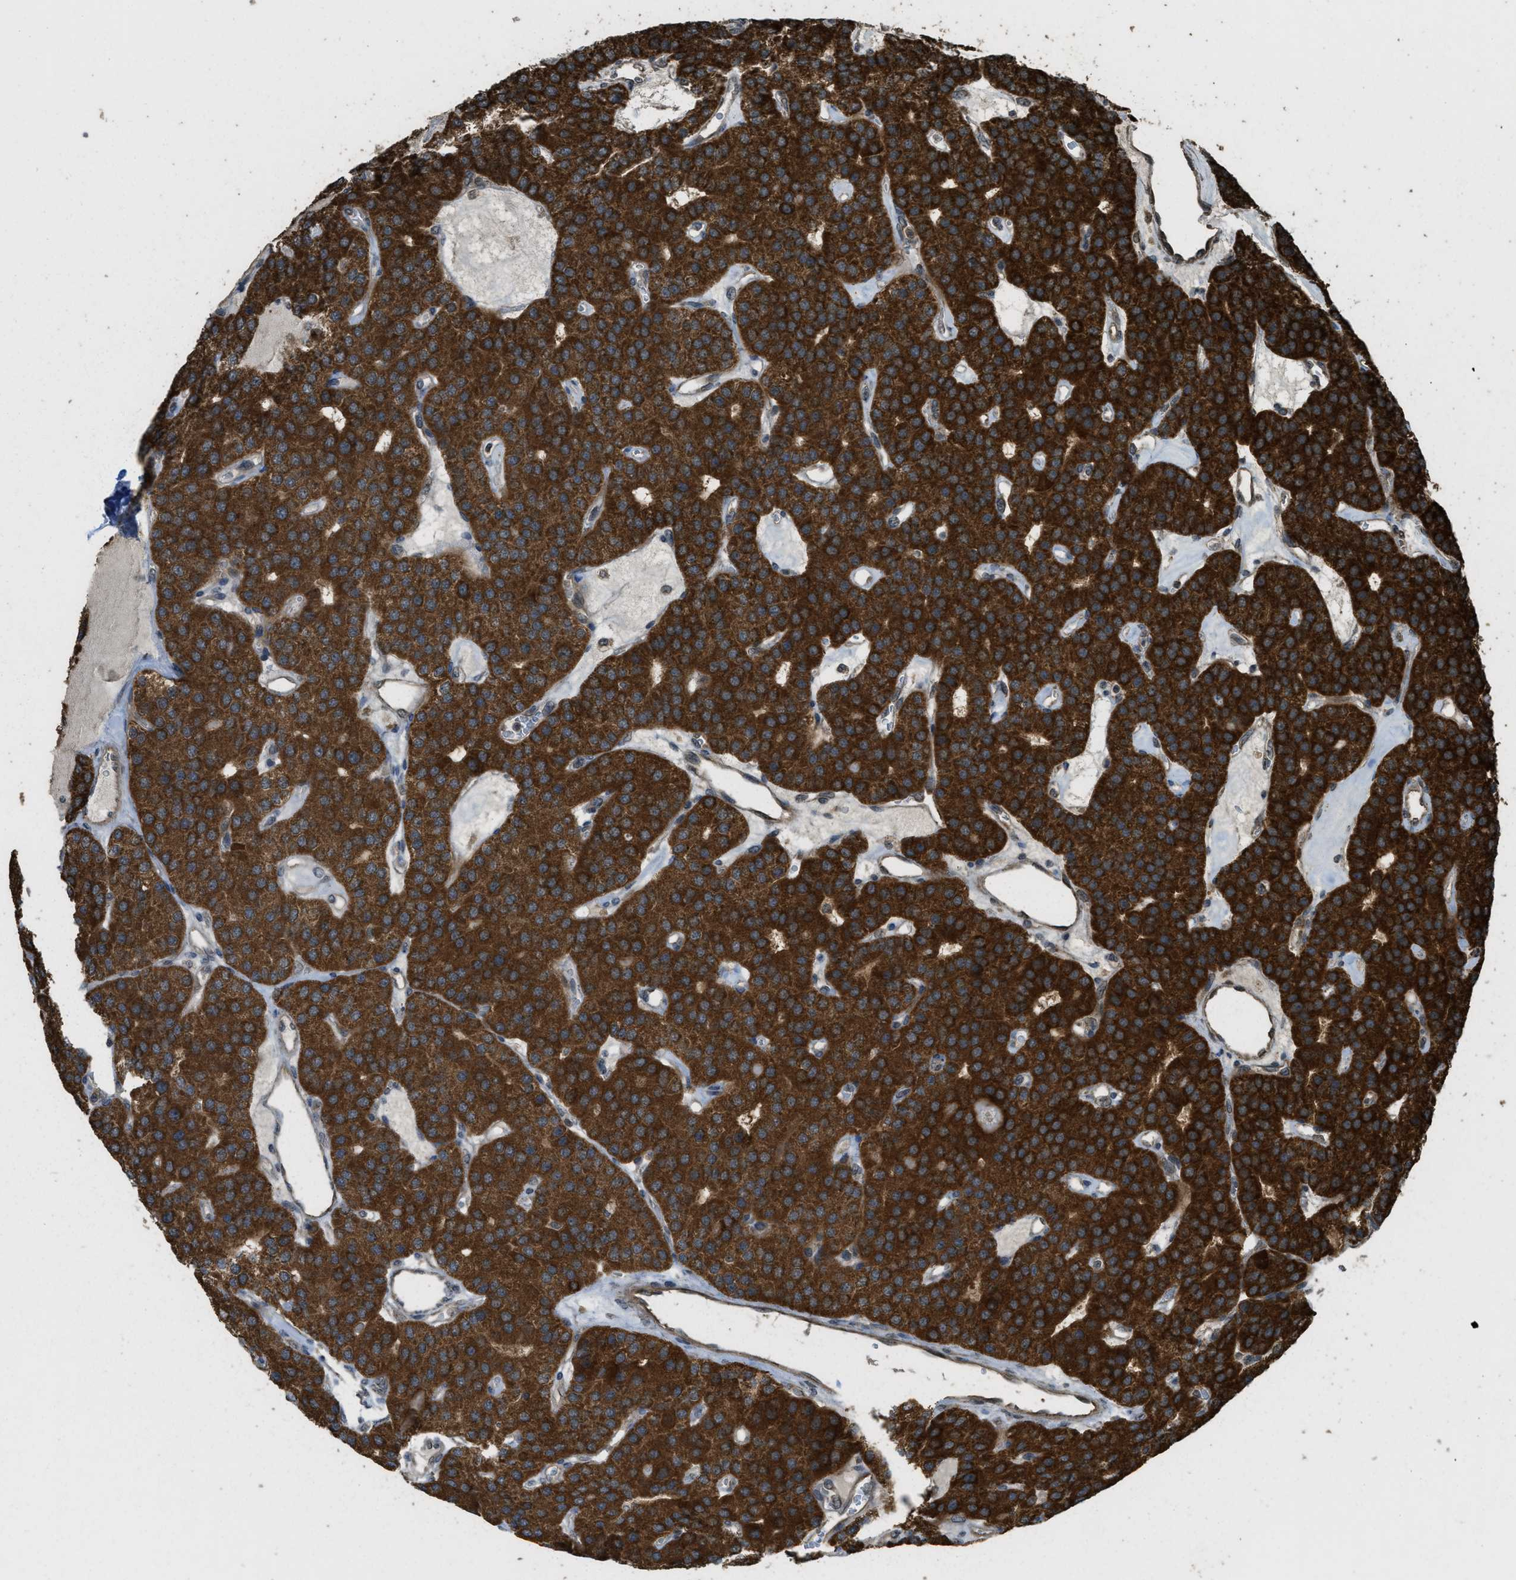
{"staining": {"intensity": "strong", "quantity": ">75%", "location": "cytoplasmic/membranous"}, "tissue": "parathyroid gland", "cell_type": "Glandular cells", "image_type": "normal", "snomed": [{"axis": "morphology", "description": "Normal tissue, NOS"}, {"axis": "morphology", "description": "Adenoma, NOS"}, {"axis": "topography", "description": "Parathyroid gland"}], "caption": "Strong cytoplasmic/membranous expression is present in approximately >75% of glandular cells in benign parathyroid gland. The staining was performed using DAB (3,3'-diaminobenzidine), with brown indicating positive protein expression. Nuclei are stained blue with hematoxylin.", "gene": "CTPS1", "patient": {"sex": "female", "age": 86}}